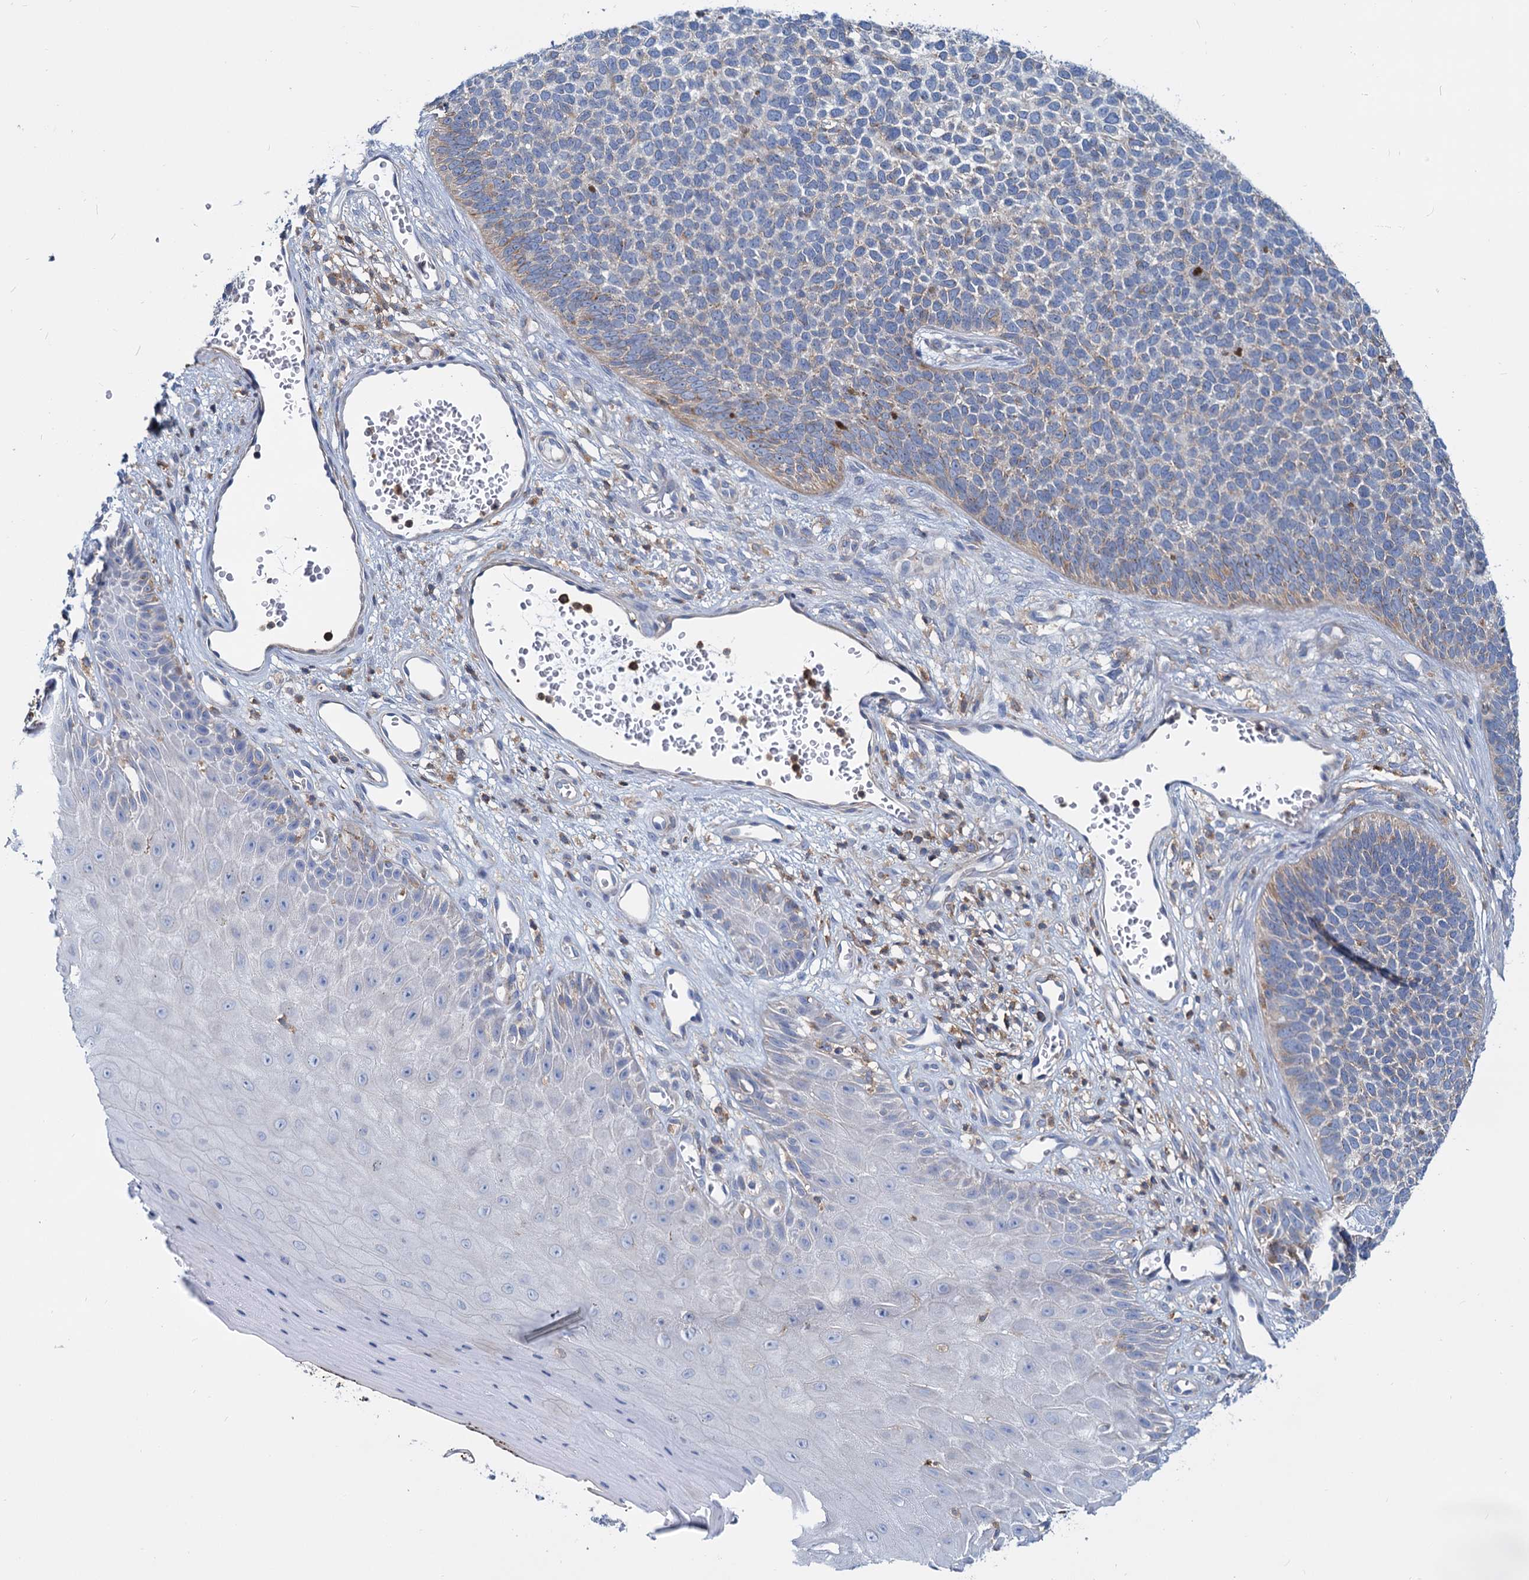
{"staining": {"intensity": "weak", "quantity": "<25%", "location": "cytoplasmic/membranous"}, "tissue": "skin cancer", "cell_type": "Tumor cells", "image_type": "cancer", "snomed": [{"axis": "morphology", "description": "Basal cell carcinoma"}, {"axis": "topography", "description": "Skin"}], "caption": "There is no significant staining in tumor cells of skin cancer (basal cell carcinoma).", "gene": "LRCH4", "patient": {"sex": "female", "age": 84}}